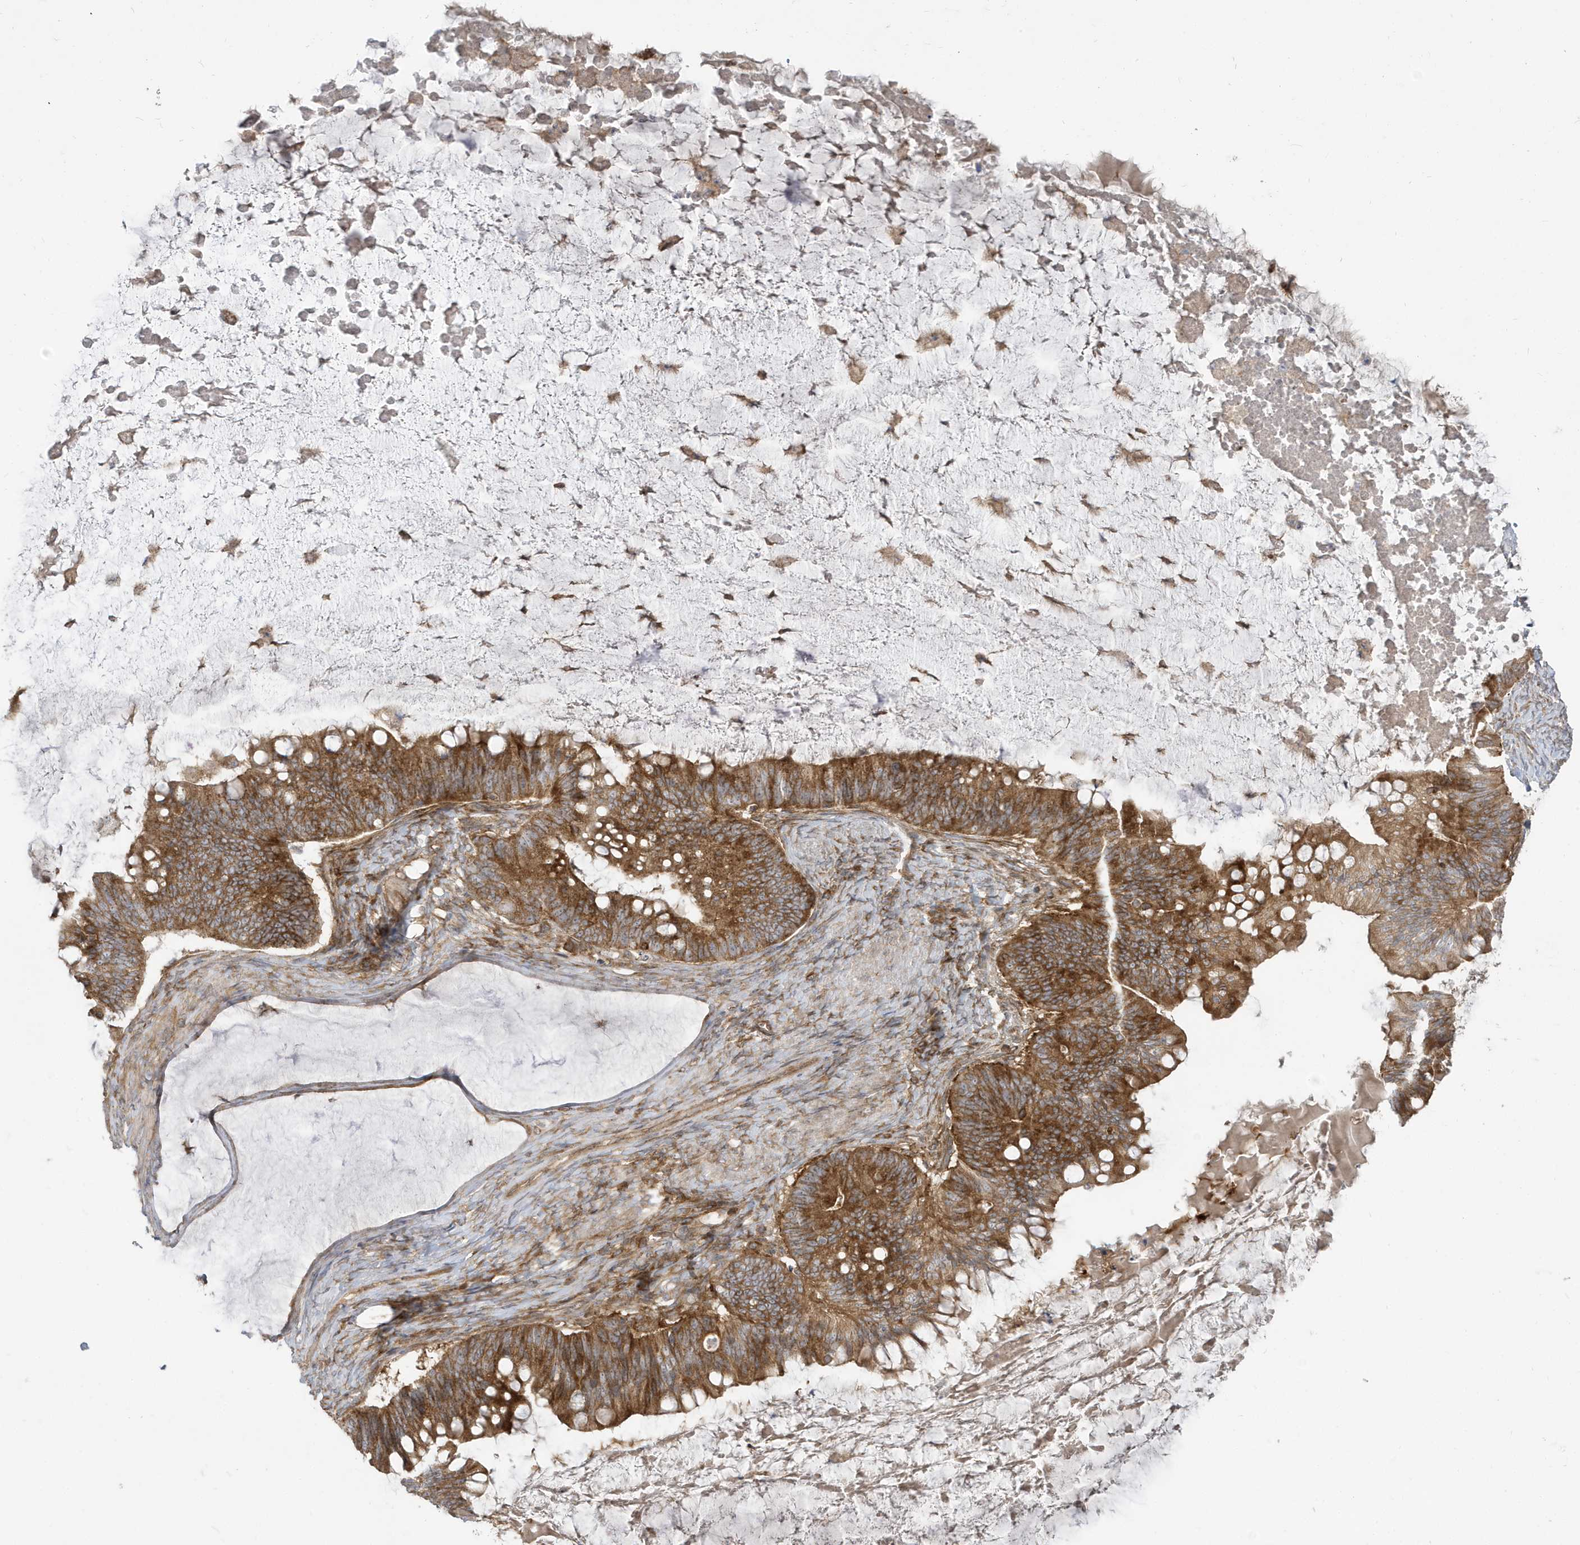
{"staining": {"intensity": "moderate", "quantity": ">75%", "location": "cytoplasmic/membranous"}, "tissue": "ovarian cancer", "cell_type": "Tumor cells", "image_type": "cancer", "snomed": [{"axis": "morphology", "description": "Cystadenocarcinoma, mucinous, NOS"}, {"axis": "topography", "description": "Ovary"}], "caption": "Human ovarian cancer stained with a brown dye reveals moderate cytoplasmic/membranous positive expression in about >75% of tumor cells.", "gene": "STAM", "patient": {"sex": "female", "age": 61}}